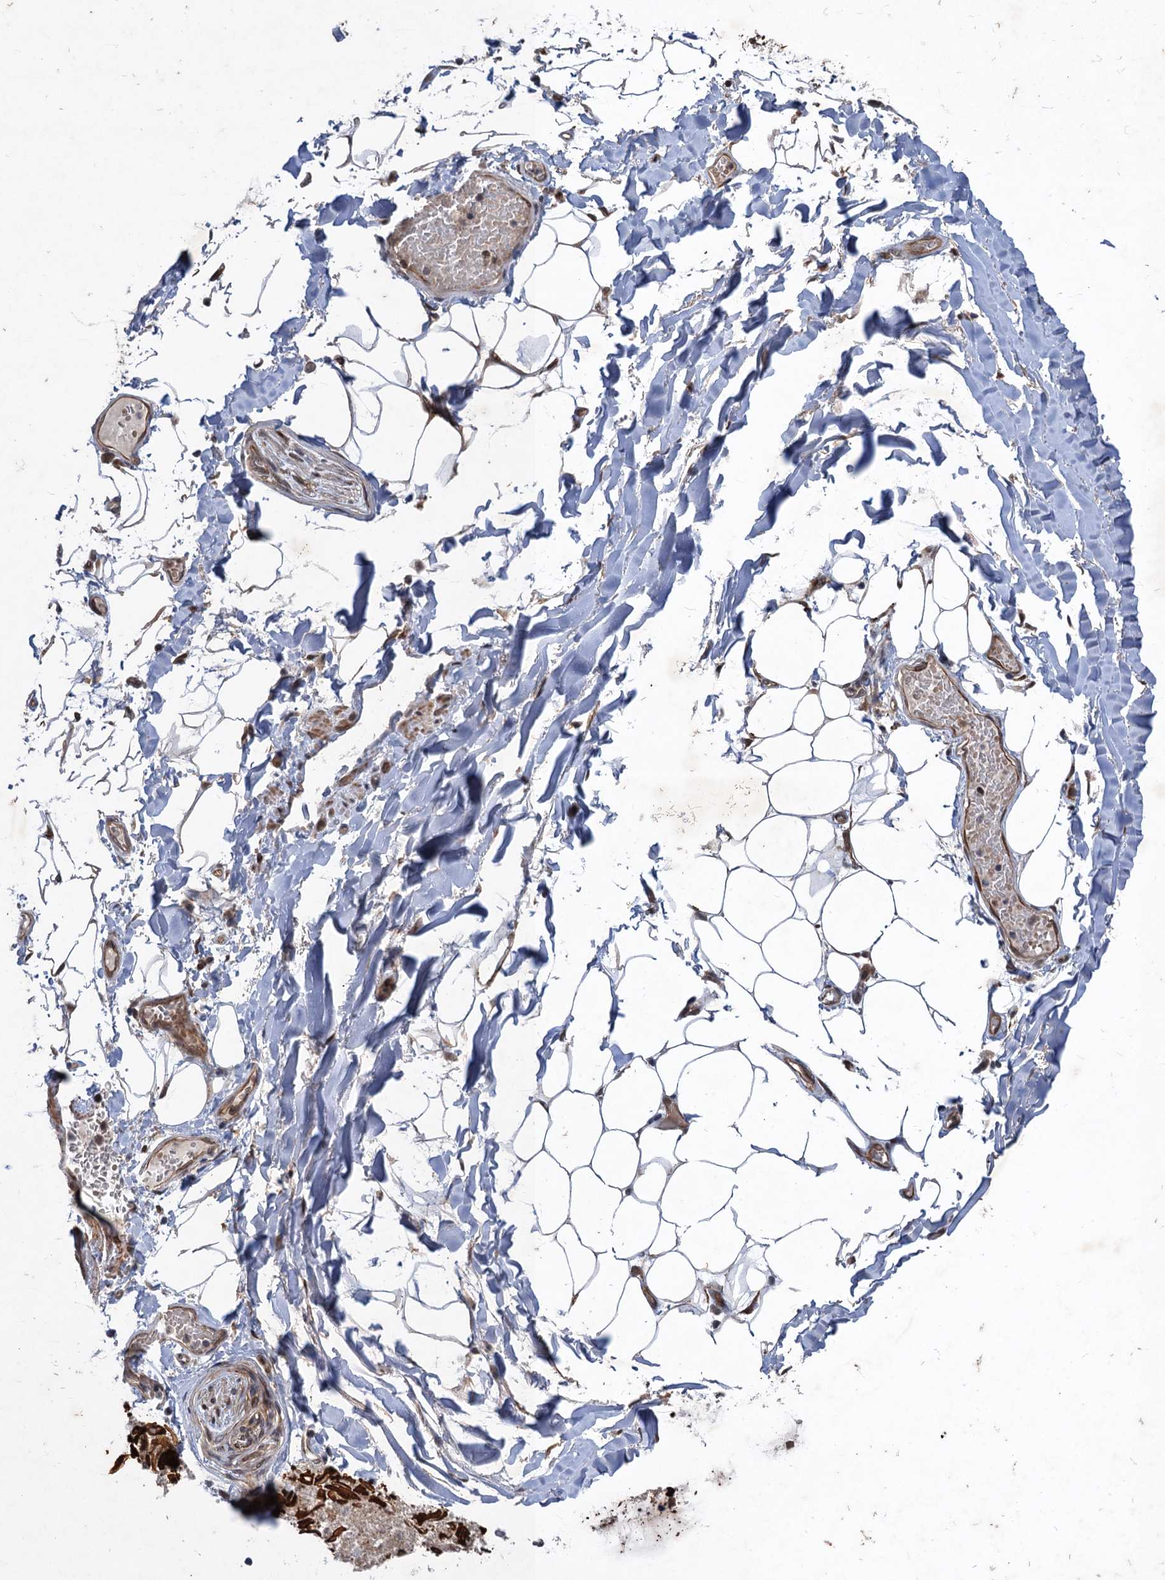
{"staining": {"intensity": "moderate", "quantity": "25%-75%", "location": "cytoplasmic/membranous,nuclear"}, "tissue": "adipose tissue", "cell_type": "Adipocytes", "image_type": "normal", "snomed": [{"axis": "morphology", "description": "Normal tissue, NOS"}, {"axis": "topography", "description": "Lymph node"}, {"axis": "topography", "description": "Cartilage tissue"}, {"axis": "topography", "description": "Bronchus"}], "caption": "Moderate cytoplasmic/membranous,nuclear expression for a protein is identified in about 25%-75% of adipocytes of normal adipose tissue using immunohistochemistry (IHC).", "gene": "TTC31", "patient": {"sex": "male", "age": 63}}